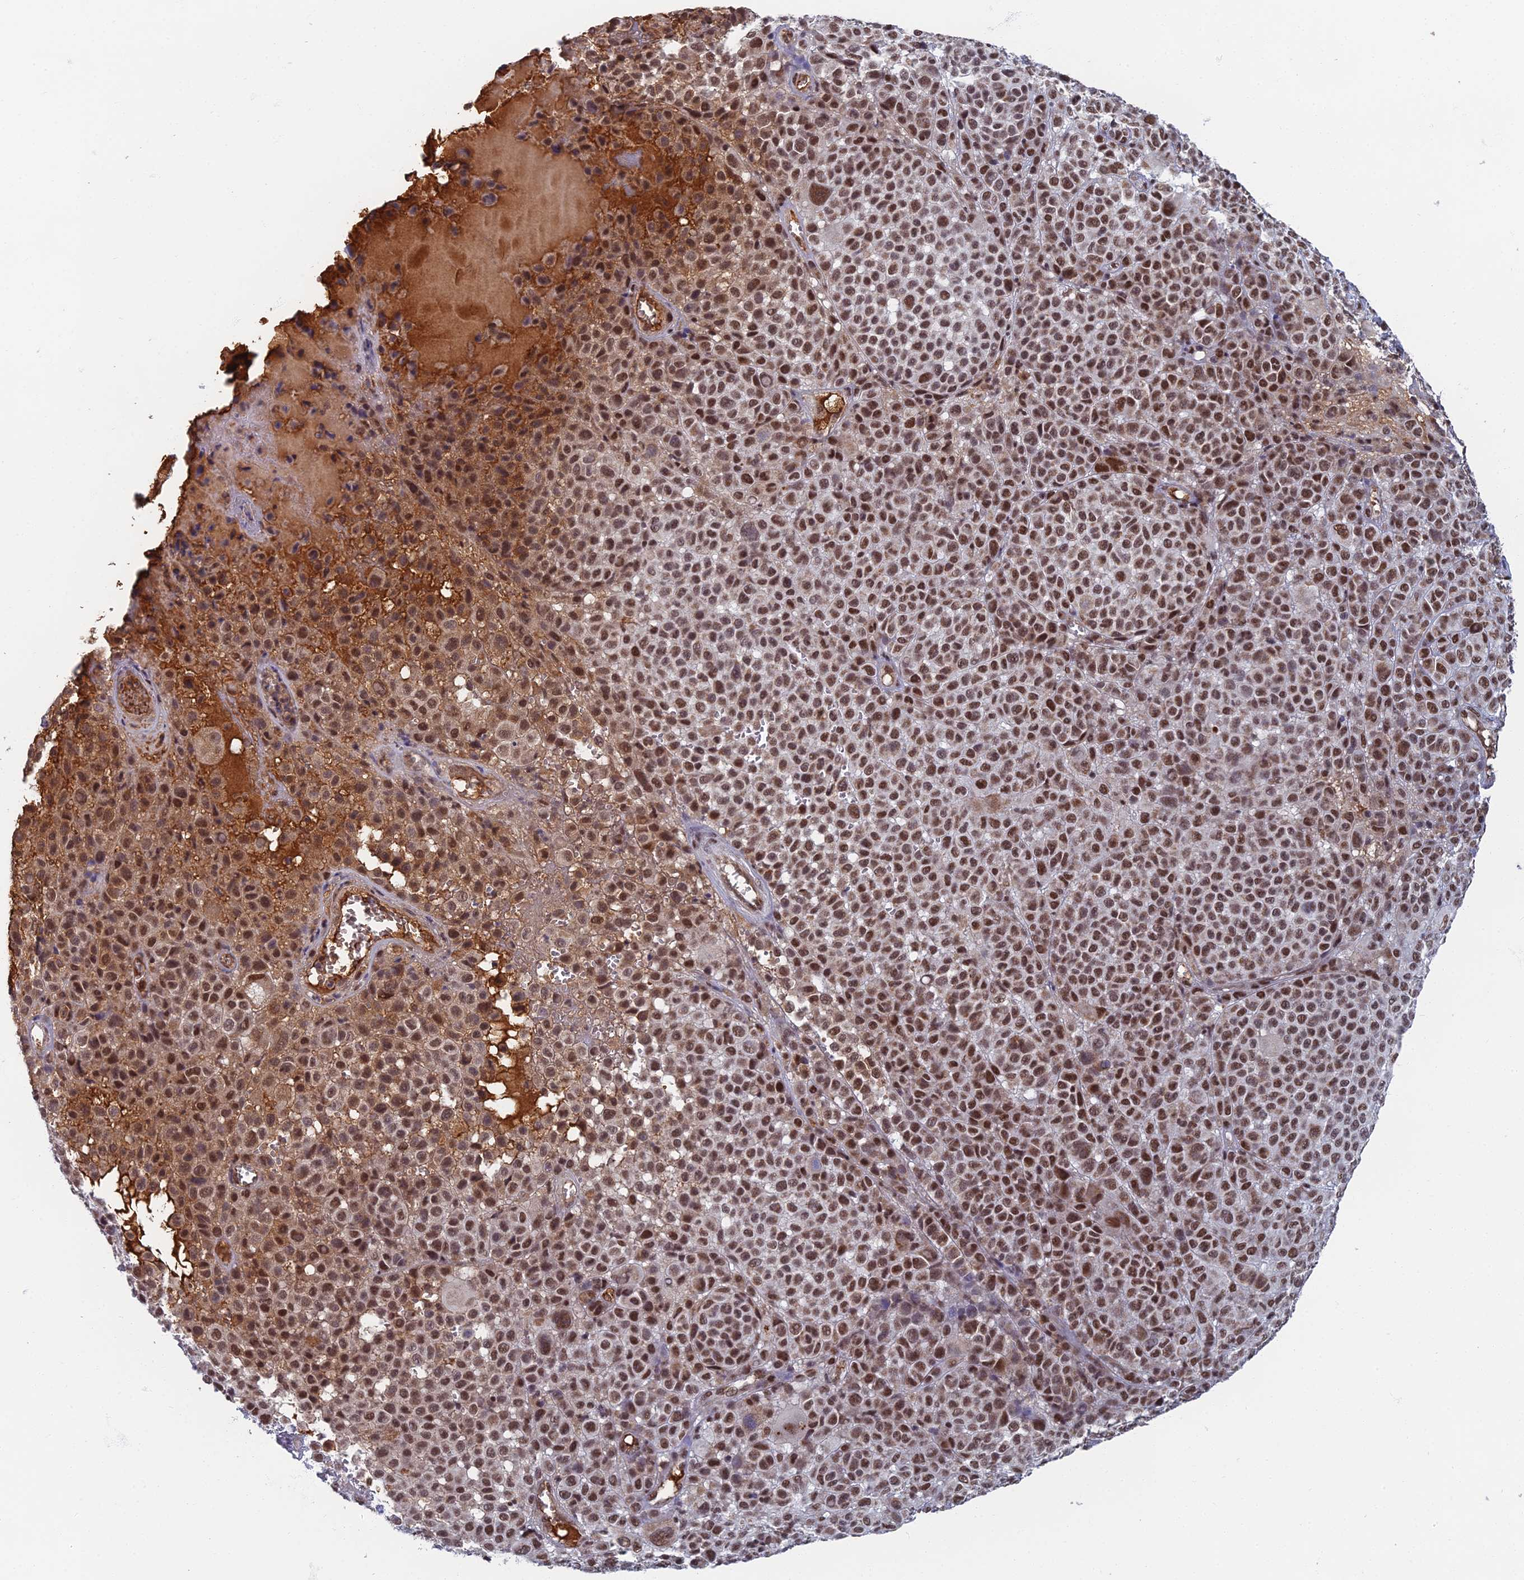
{"staining": {"intensity": "moderate", "quantity": ">75%", "location": "nuclear"}, "tissue": "melanoma", "cell_type": "Tumor cells", "image_type": "cancer", "snomed": [{"axis": "morphology", "description": "Malignant melanoma, NOS"}, {"axis": "topography", "description": "Skin"}], "caption": "Malignant melanoma was stained to show a protein in brown. There is medium levels of moderate nuclear expression in about >75% of tumor cells.", "gene": "TAF13", "patient": {"sex": "female", "age": 94}}